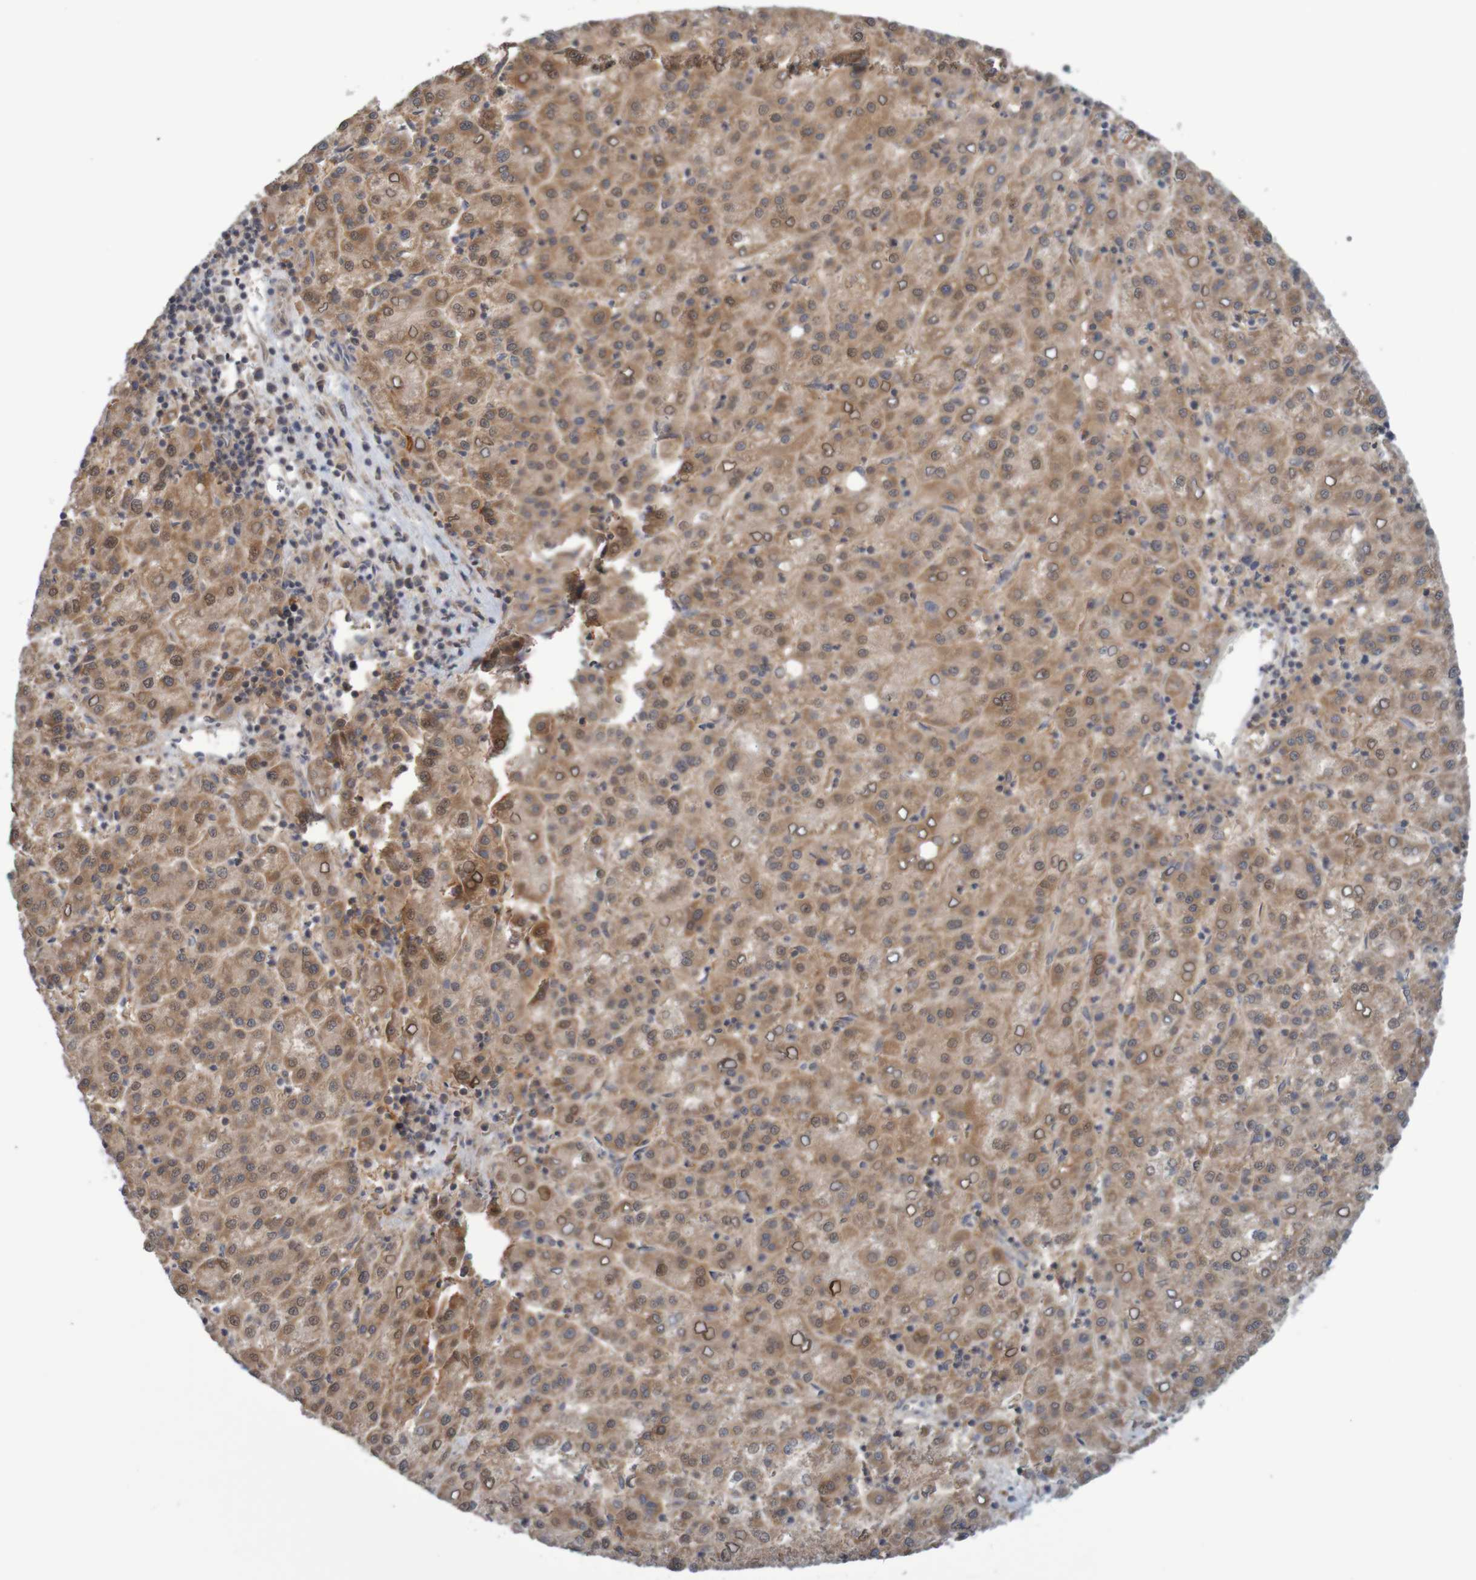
{"staining": {"intensity": "moderate", "quantity": ">75%", "location": "cytoplasmic/membranous"}, "tissue": "liver cancer", "cell_type": "Tumor cells", "image_type": "cancer", "snomed": [{"axis": "morphology", "description": "Carcinoma, Hepatocellular, NOS"}, {"axis": "topography", "description": "Liver"}], "caption": "This histopathology image shows immunohistochemistry staining of human liver cancer, with medium moderate cytoplasmic/membranous staining in about >75% of tumor cells.", "gene": "ANKK1", "patient": {"sex": "female", "age": 58}}